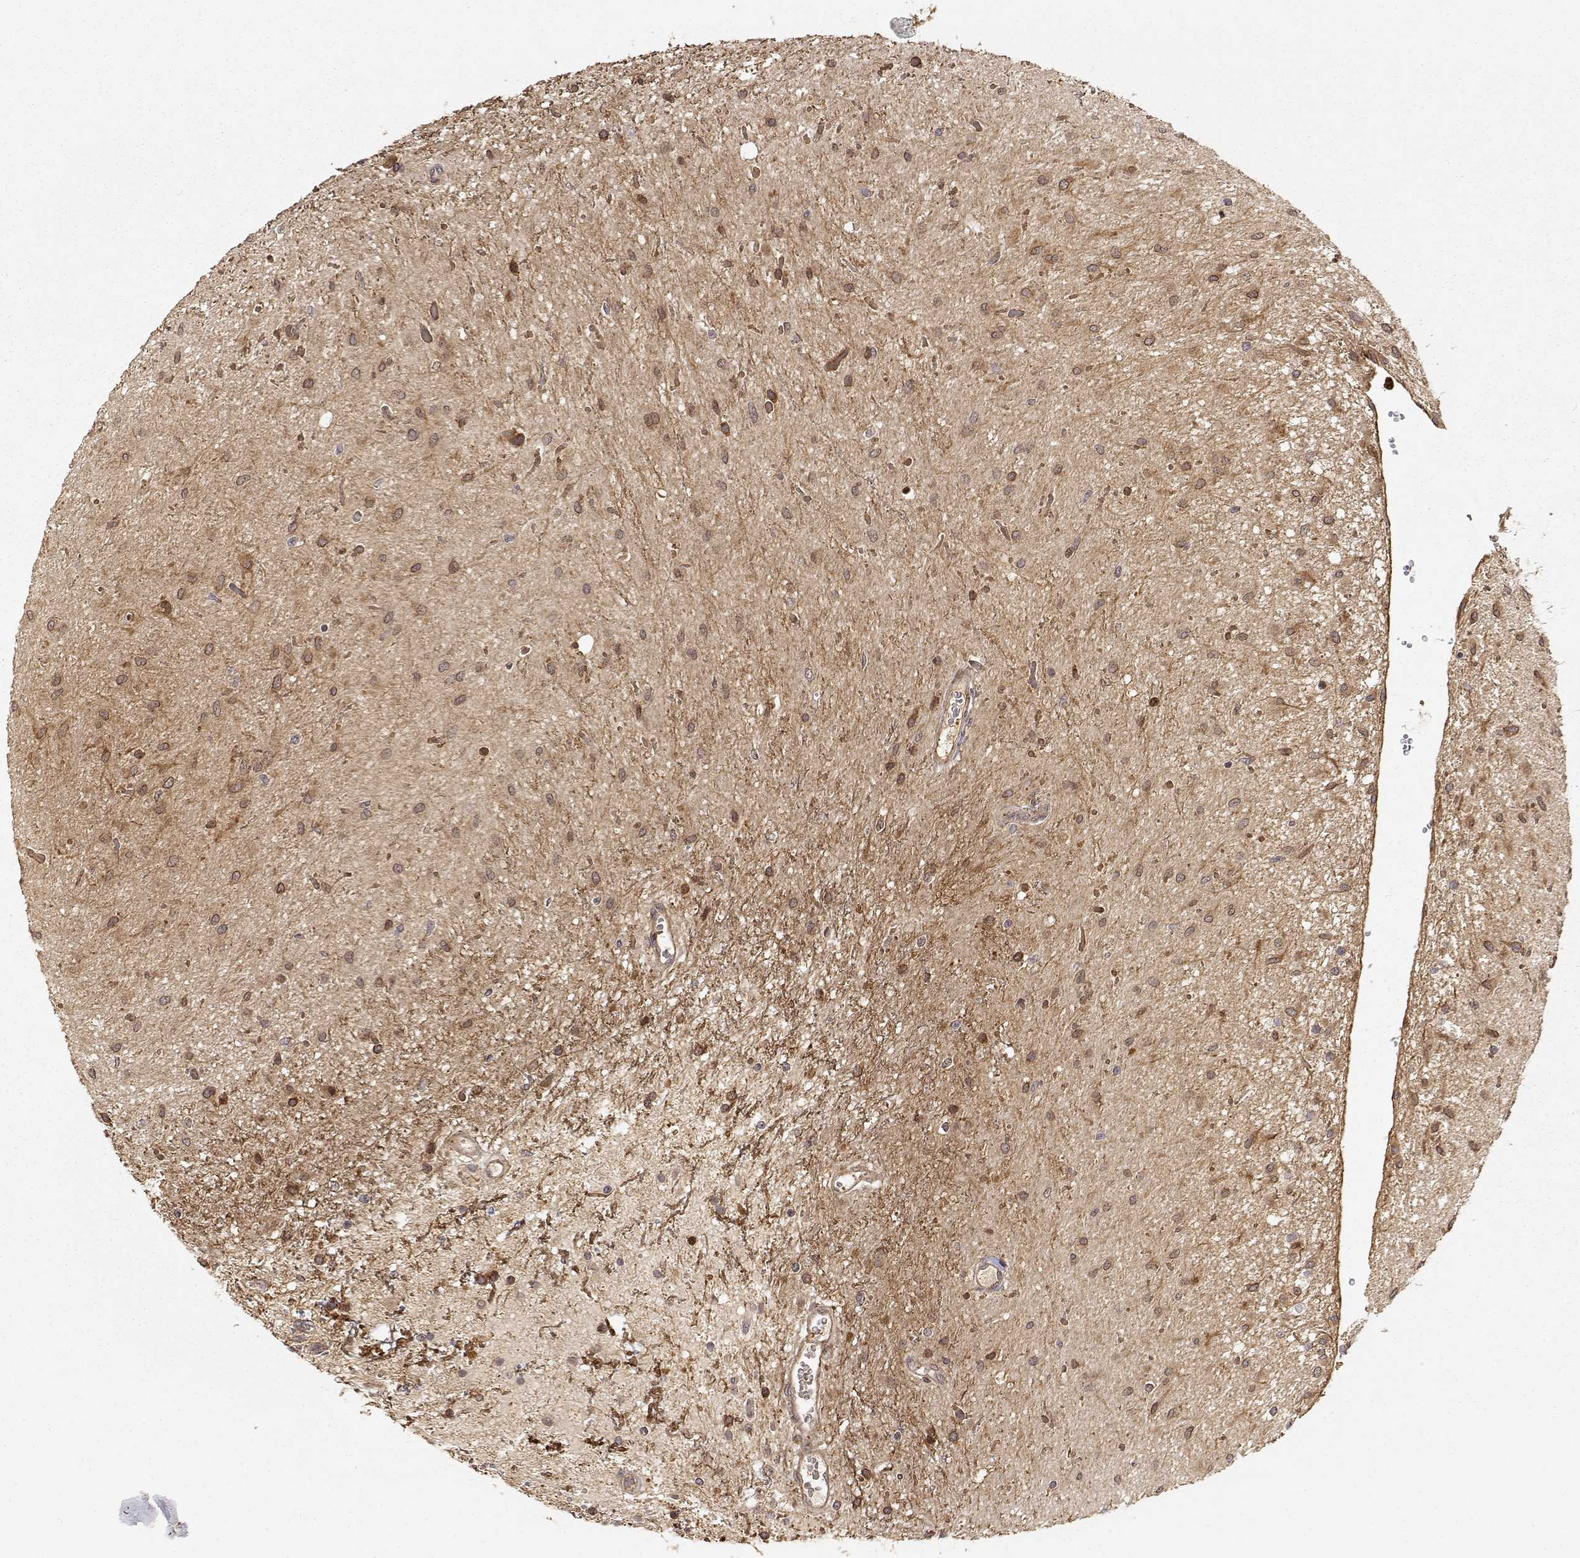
{"staining": {"intensity": "moderate", "quantity": "25%-75%", "location": "cytoplasmic/membranous"}, "tissue": "glioma", "cell_type": "Tumor cells", "image_type": "cancer", "snomed": [{"axis": "morphology", "description": "Glioma, malignant, Low grade"}, {"axis": "topography", "description": "Cerebellum"}], "caption": "Brown immunohistochemical staining in malignant glioma (low-grade) demonstrates moderate cytoplasmic/membranous positivity in about 25%-75% of tumor cells.", "gene": "PICK1", "patient": {"sex": "female", "age": 14}}